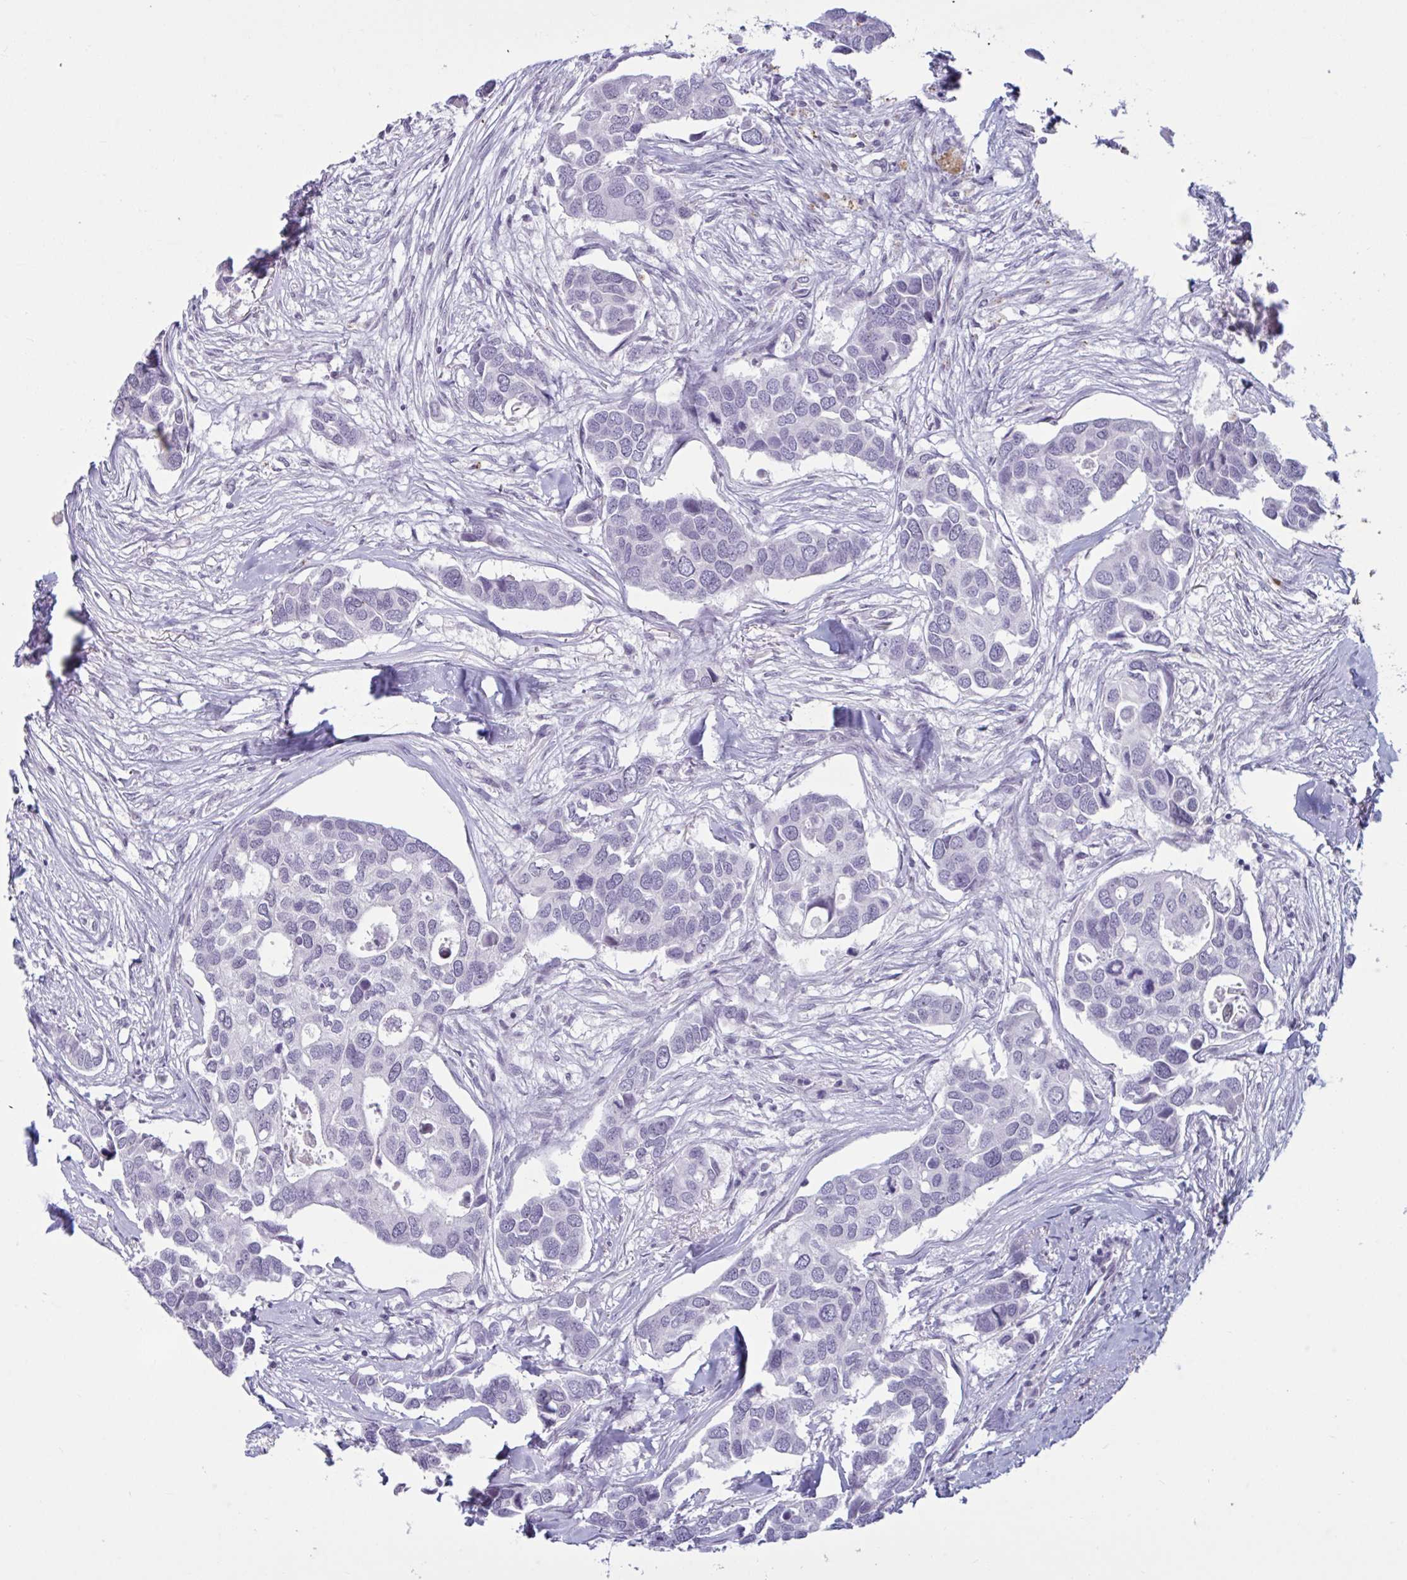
{"staining": {"intensity": "negative", "quantity": "none", "location": "none"}, "tissue": "breast cancer", "cell_type": "Tumor cells", "image_type": "cancer", "snomed": [{"axis": "morphology", "description": "Duct carcinoma"}, {"axis": "topography", "description": "Breast"}], "caption": "Histopathology image shows no protein staining in tumor cells of invasive ductal carcinoma (breast) tissue.", "gene": "TBC1D4", "patient": {"sex": "female", "age": 83}}